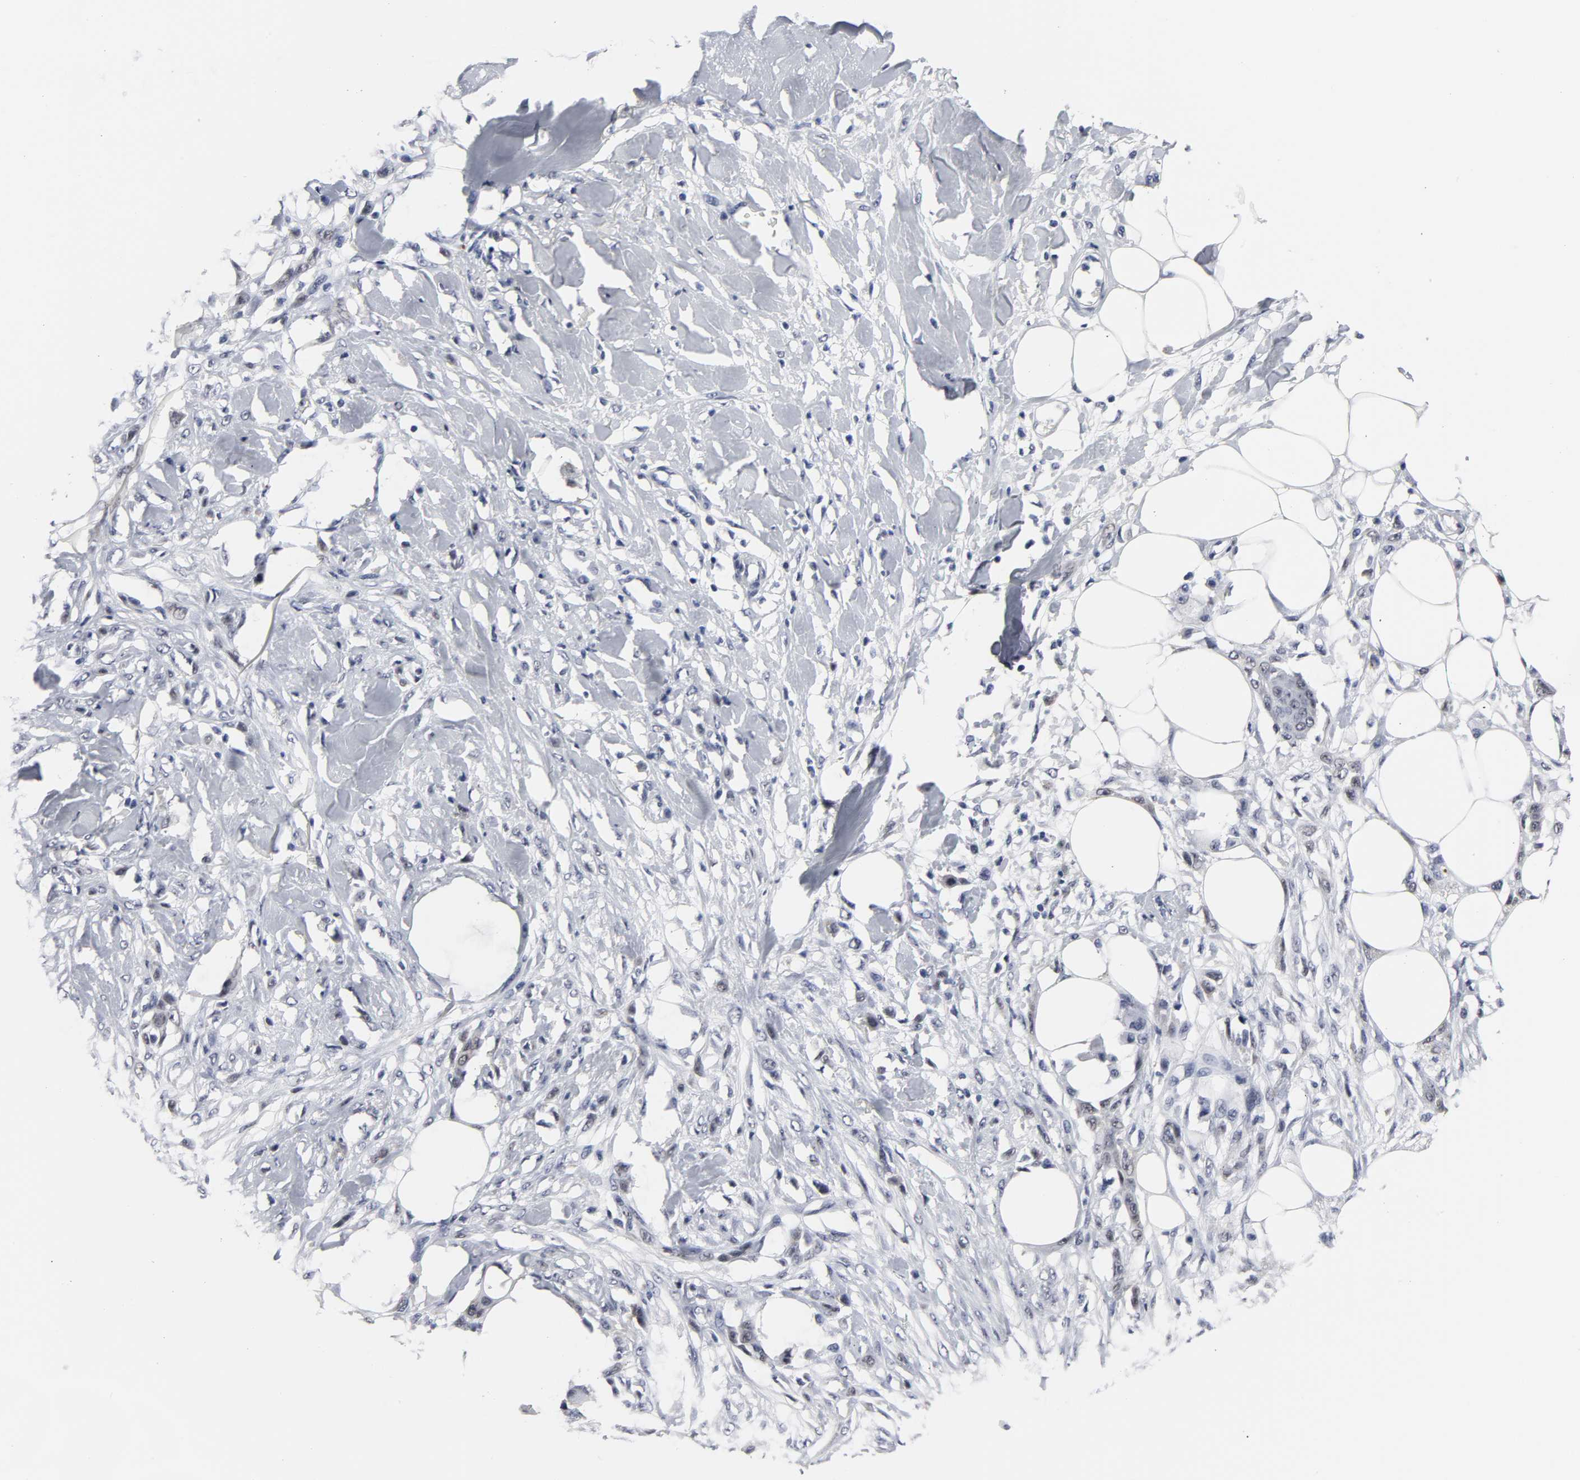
{"staining": {"intensity": "negative", "quantity": "none", "location": "none"}, "tissue": "skin cancer", "cell_type": "Tumor cells", "image_type": "cancer", "snomed": [{"axis": "morphology", "description": "Normal tissue, NOS"}, {"axis": "morphology", "description": "Squamous cell carcinoma, NOS"}, {"axis": "topography", "description": "Skin"}], "caption": "IHC of squamous cell carcinoma (skin) shows no expression in tumor cells.", "gene": "GRHL2", "patient": {"sex": "female", "age": 59}}